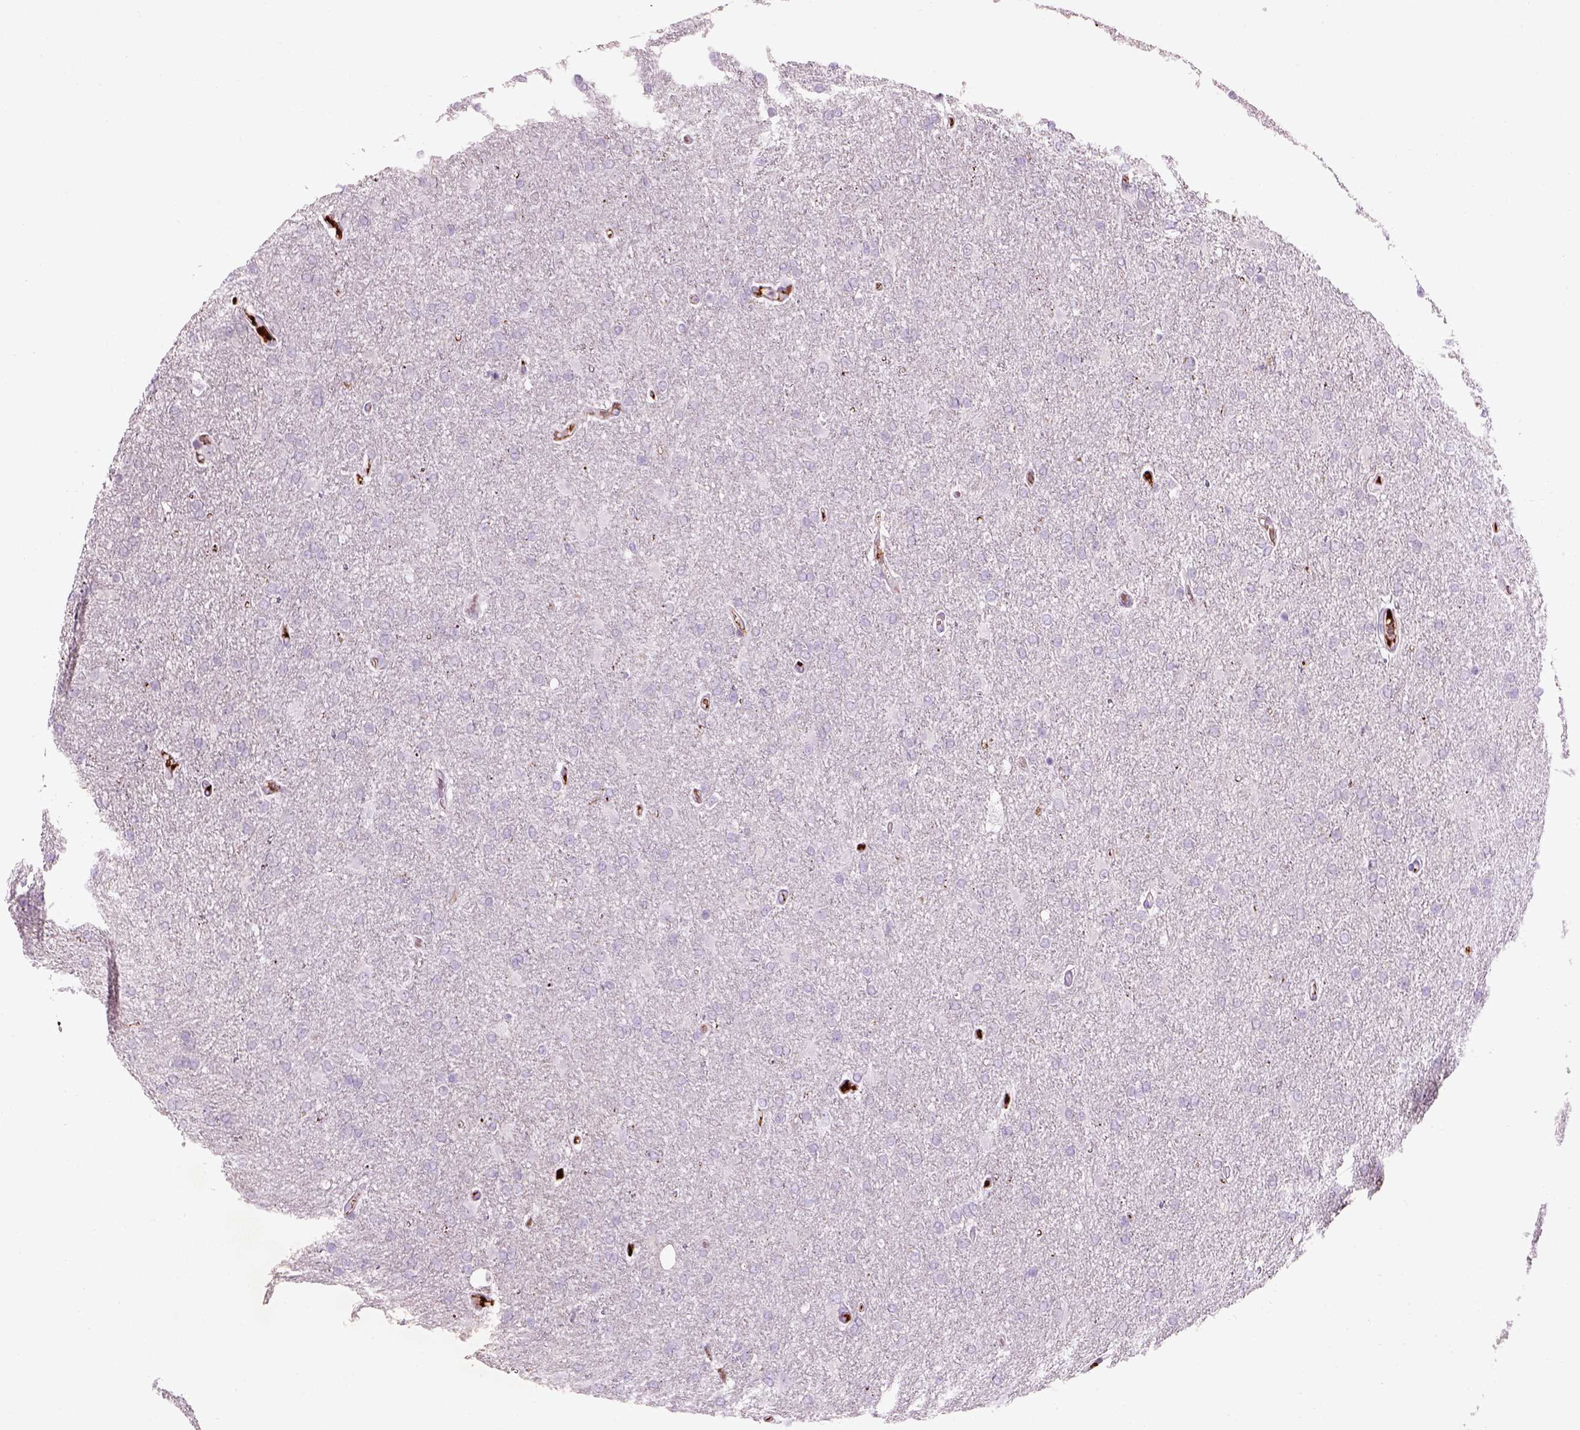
{"staining": {"intensity": "negative", "quantity": "none", "location": "none"}, "tissue": "glioma", "cell_type": "Tumor cells", "image_type": "cancer", "snomed": [{"axis": "morphology", "description": "Glioma, malignant, High grade"}, {"axis": "topography", "description": "Cerebral cortex"}], "caption": "Glioma was stained to show a protein in brown. There is no significant positivity in tumor cells. Brightfield microscopy of IHC stained with DAB (brown) and hematoxylin (blue), captured at high magnification.", "gene": "PABPC1L2B", "patient": {"sex": "male", "age": 70}}